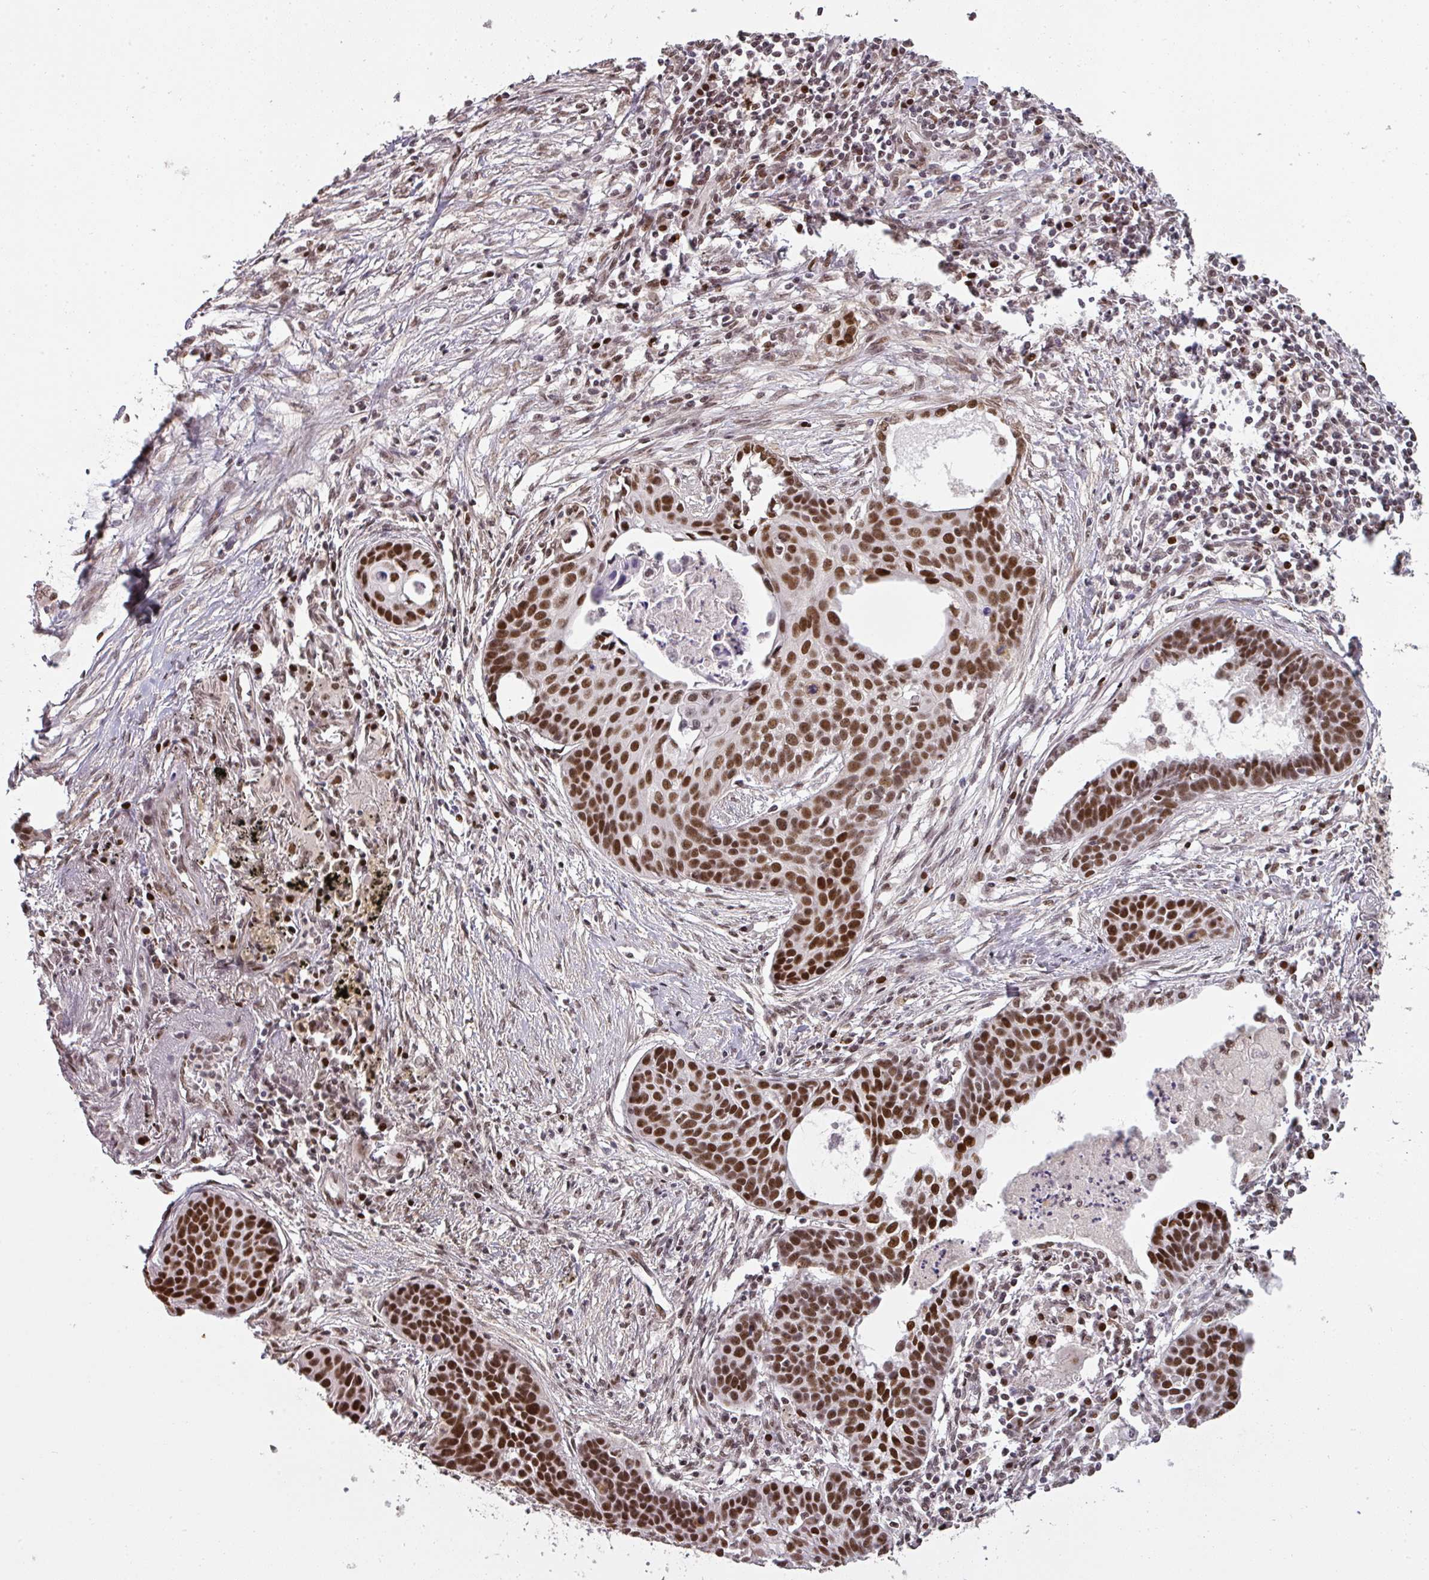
{"staining": {"intensity": "strong", "quantity": ">75%", "location": "nuclear"}, "tissue": "lung cancer", "cell_type": "Tumor cells", "image_type": "cancer", "snomed": [{"axis": "morphology", "description": "Squamous cell carcinoma, NOS"}, {"axis": "topography", "description": "Lung"}], "caption": "The photomicrograph reveals a brown stain indicating the presence of a protein in the nuclear of tumor cells in lung cancer.", "gene": "GPRIN2", "patient": {"sex": "male", "age": 71}}